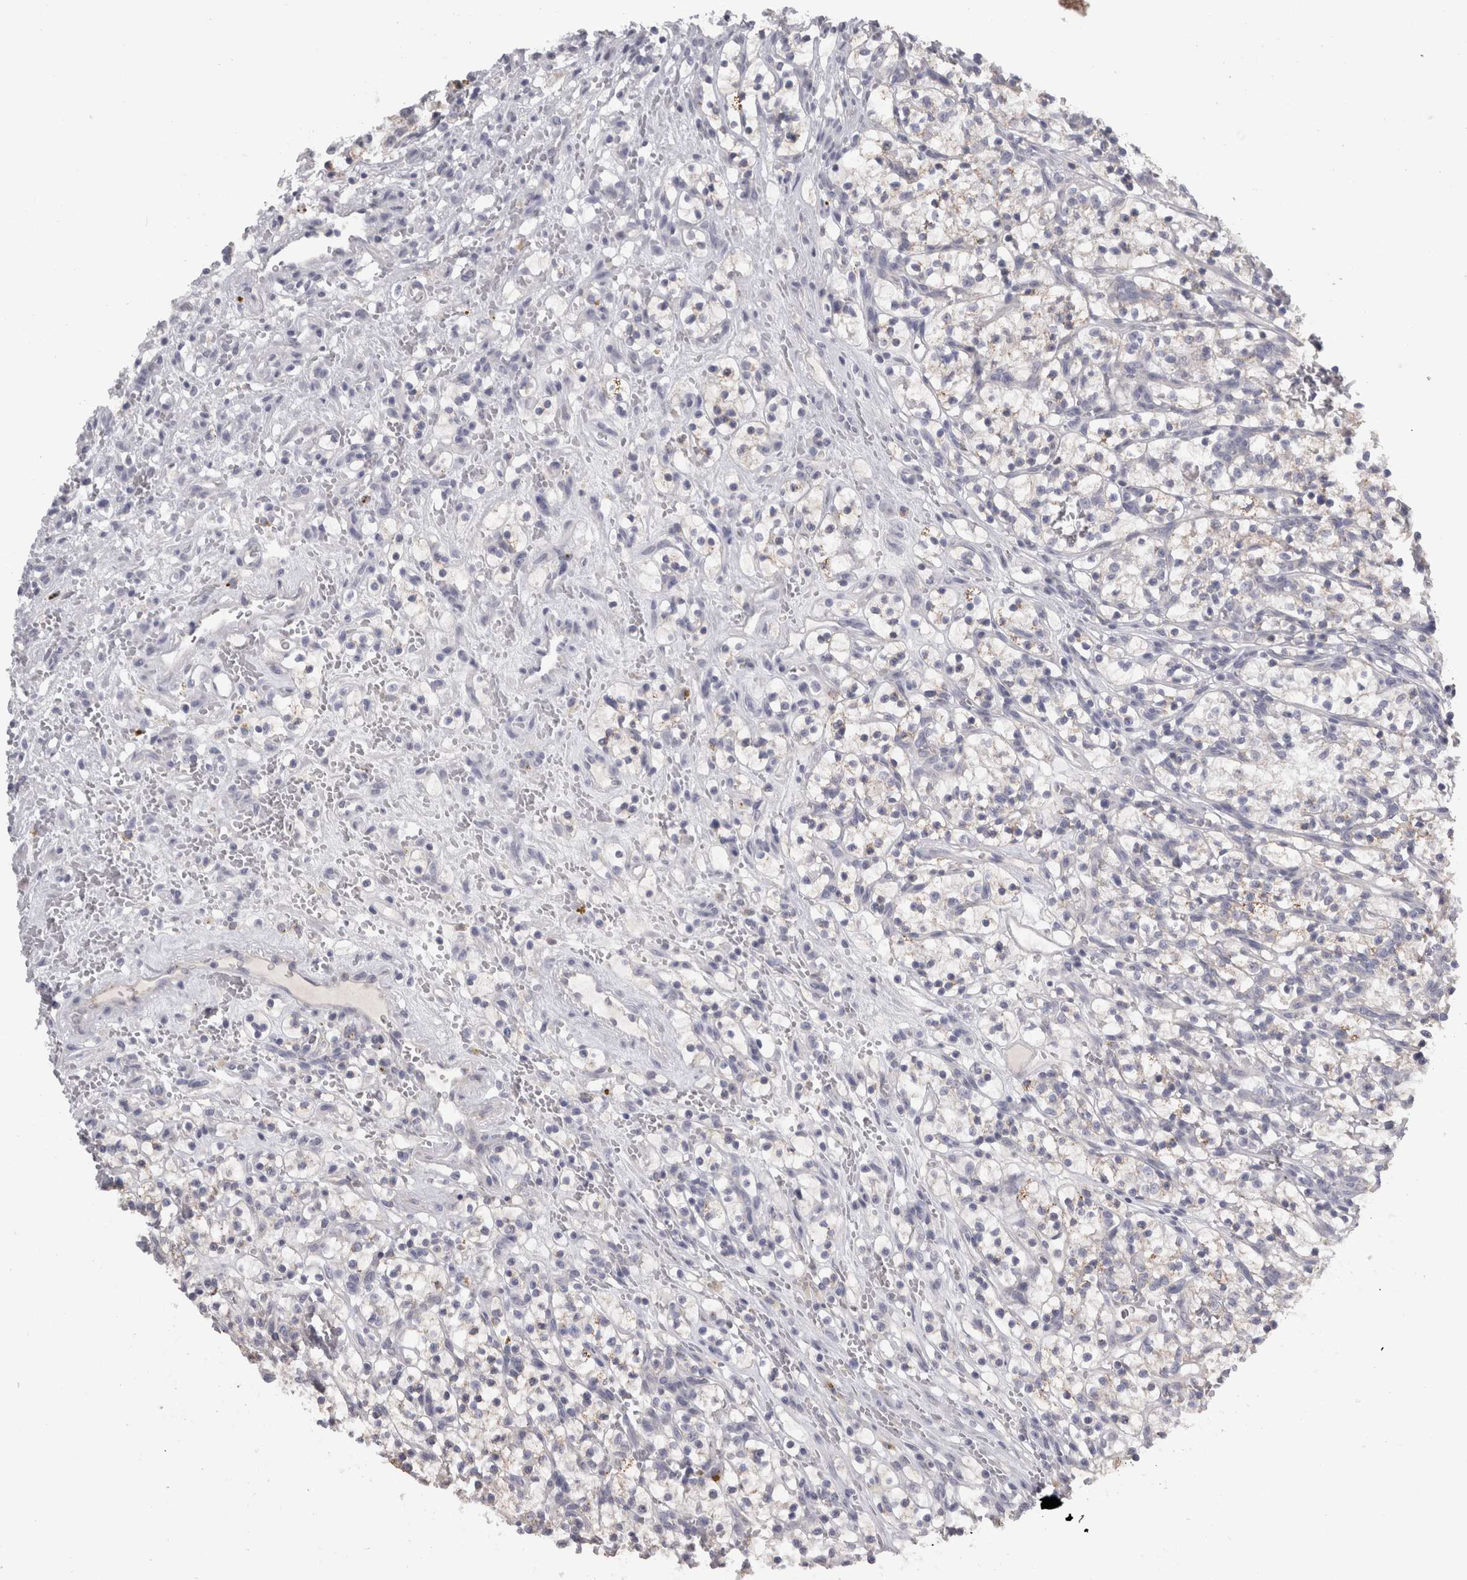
{"staining": {"intensity": "negative", "quantity": "none", "location": "none"}, "tissue": "renal cancer", "cell_type": "Tumor cells", "image_type": "cancer", "snomed": [{"axis": "morphology", "description": "Adenocarcinoma, NOS"}, {"axis": "topography", "description": "Kidney"}], "caption": "Immunohistochemistry of human renal adenocarcinoma shows no staining in tumor cells.", "gene": "TCAP", "patient": {"sex": "female", "age": 57}}